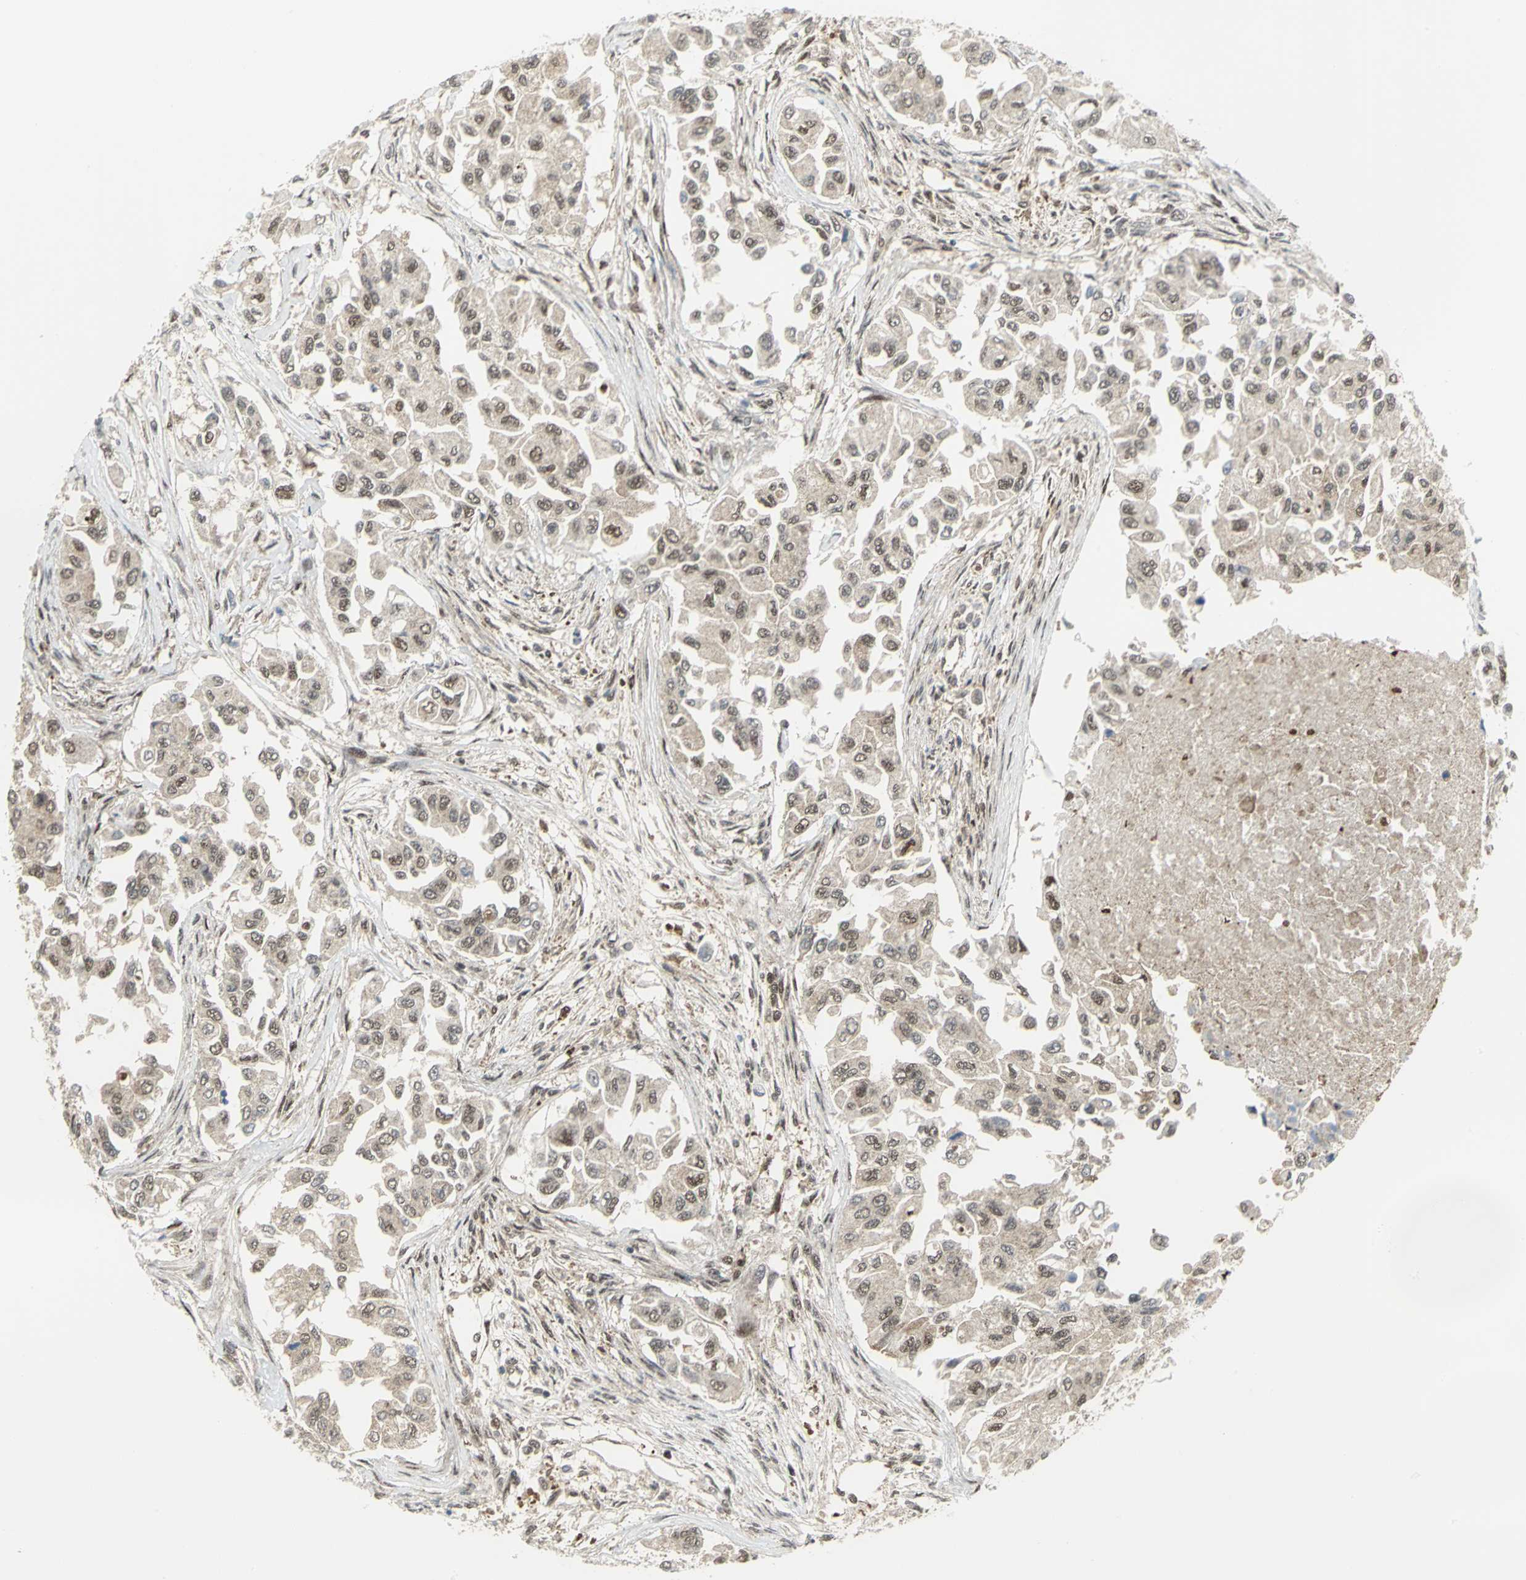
{"staining": {"intensity": "weak", "quantity": "25%-75%", "location": "cytoplasmic/membranous,nuclear"}, "tissue": "breast cancer", "cell_type": "Tumor cells", "image_type": "cancer", "snomed": [{"axis": "morphology", "description": "Normal tissue, NOS"}, {"axis": "morphology", "description": "Duct carcinoma"}, {"axis": "topography", "description": "Breast"}], "caption": "This is a photomicrograph of immunohistochemistry staining of infiltrating ductal carcinoma (breast), which shows weak expression in the cytoplasmic/membranous and nuclear of tumor cells.", "gene": "PSMA4", "patient": {"sex": "female", "age": 49}}